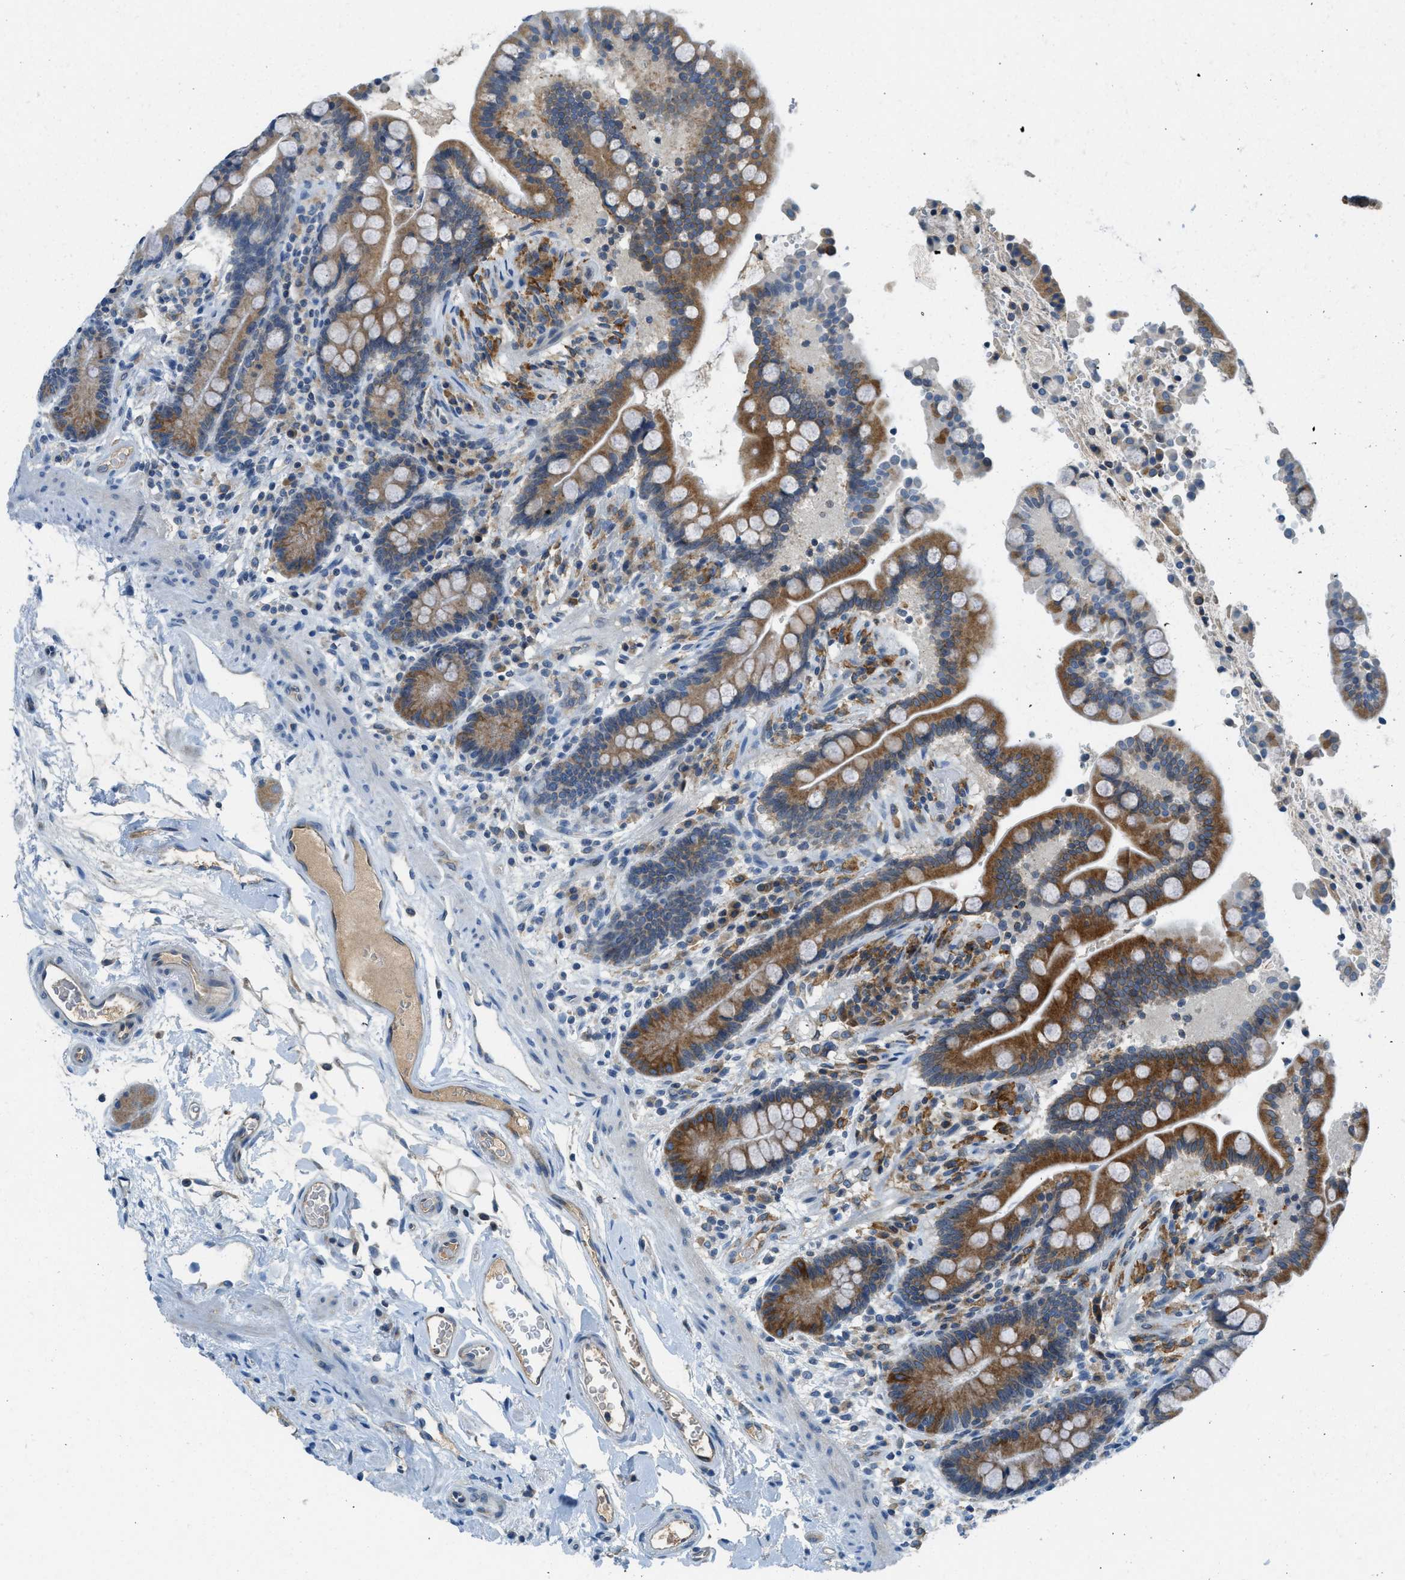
{"staining": {"intensity": "weak", "quantity": ">75%", "location": "cytoplasmic/membranous"}, "tissue": "colon", "cell_type": "Endothelial cells", "image_type": "normal", "snomed": [{"axis": "morphology", "description": "Normal tissue, NOS"}, {"axis": "topography", "description": "Colon"}], "caption": "Colon stained with IHC reveals weak cytoplasmic/membranous positivity in approximately >75% of endothelial cells.", "gene": "BCAP31", "patient": {"sex": "male", "age": 73}}